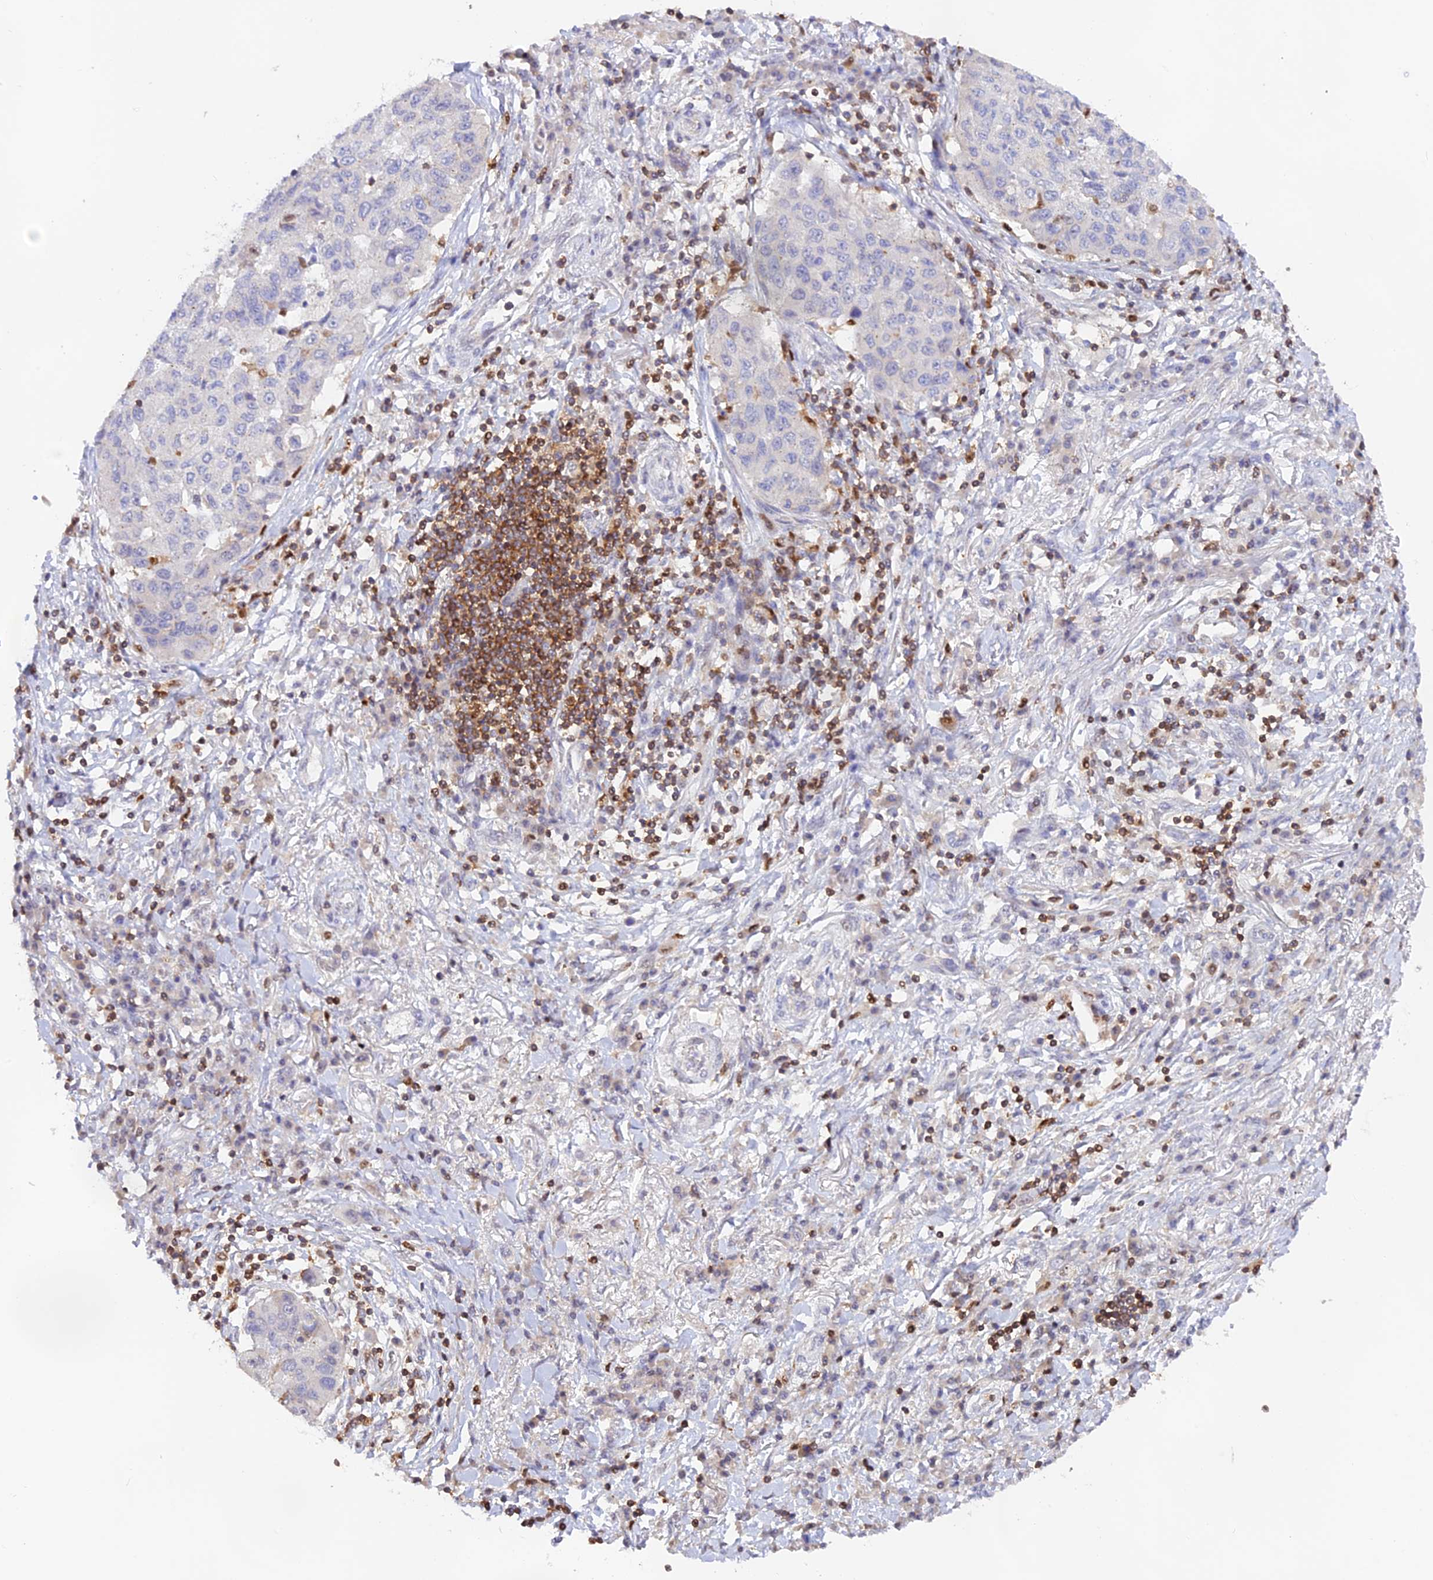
{"staining": {"intensity": "negative", "quantity": "none", "location": "none"}, "tissue": "lung cancer", "cell_type": "Tumor cells", "image_type": "cancer", "snomed": [{"axis": "morphology", "description": "Squamous cell carcinoma, NOS"}, {"axis": "topography", "description": "Lung"}], "caption": "This is an IHC image of lung squamous cell carcinoma. There is no staining in tumor cells.", "gene": "DENND1C", "patient": {"sex": "male", "age": 74}}